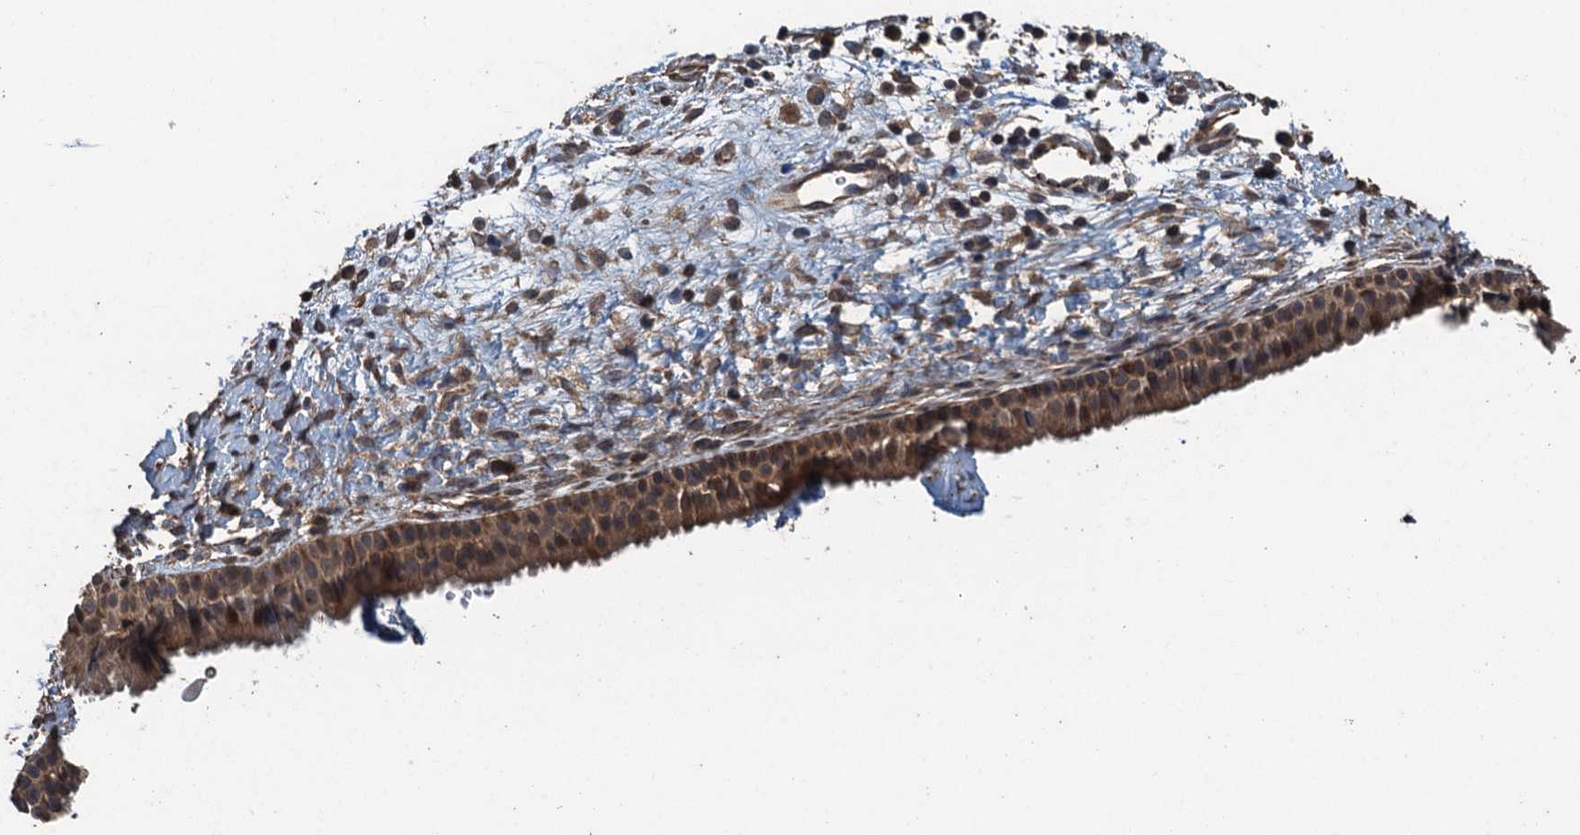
{"staining": {"intensity": "moderate", "quantity": ">75%", "location": "cytoplasmic/membranous"}, "tissue": "nasopharynx", "cell_type": "Respiratory epithelial cells", "image_type": "normal", "snomed": [{"axis": "morphology", "description": "Normal tissue, NOS"}, {"axis": "topography", "description": "Nasopharynx"}], "caption": "DAB immunohistochemical staining of normal nasopharynx demonstrates moderate cytoplasmic/membranous protein expression in approximately >75% of respiratory epithelial cells. The protein is stained brown, and the nuclei are stained in blue (DAB IHC with brightfield microscopy, high magnification).", "gene": "BORCS5", "patient": {"sex": "male", "age": 22}}